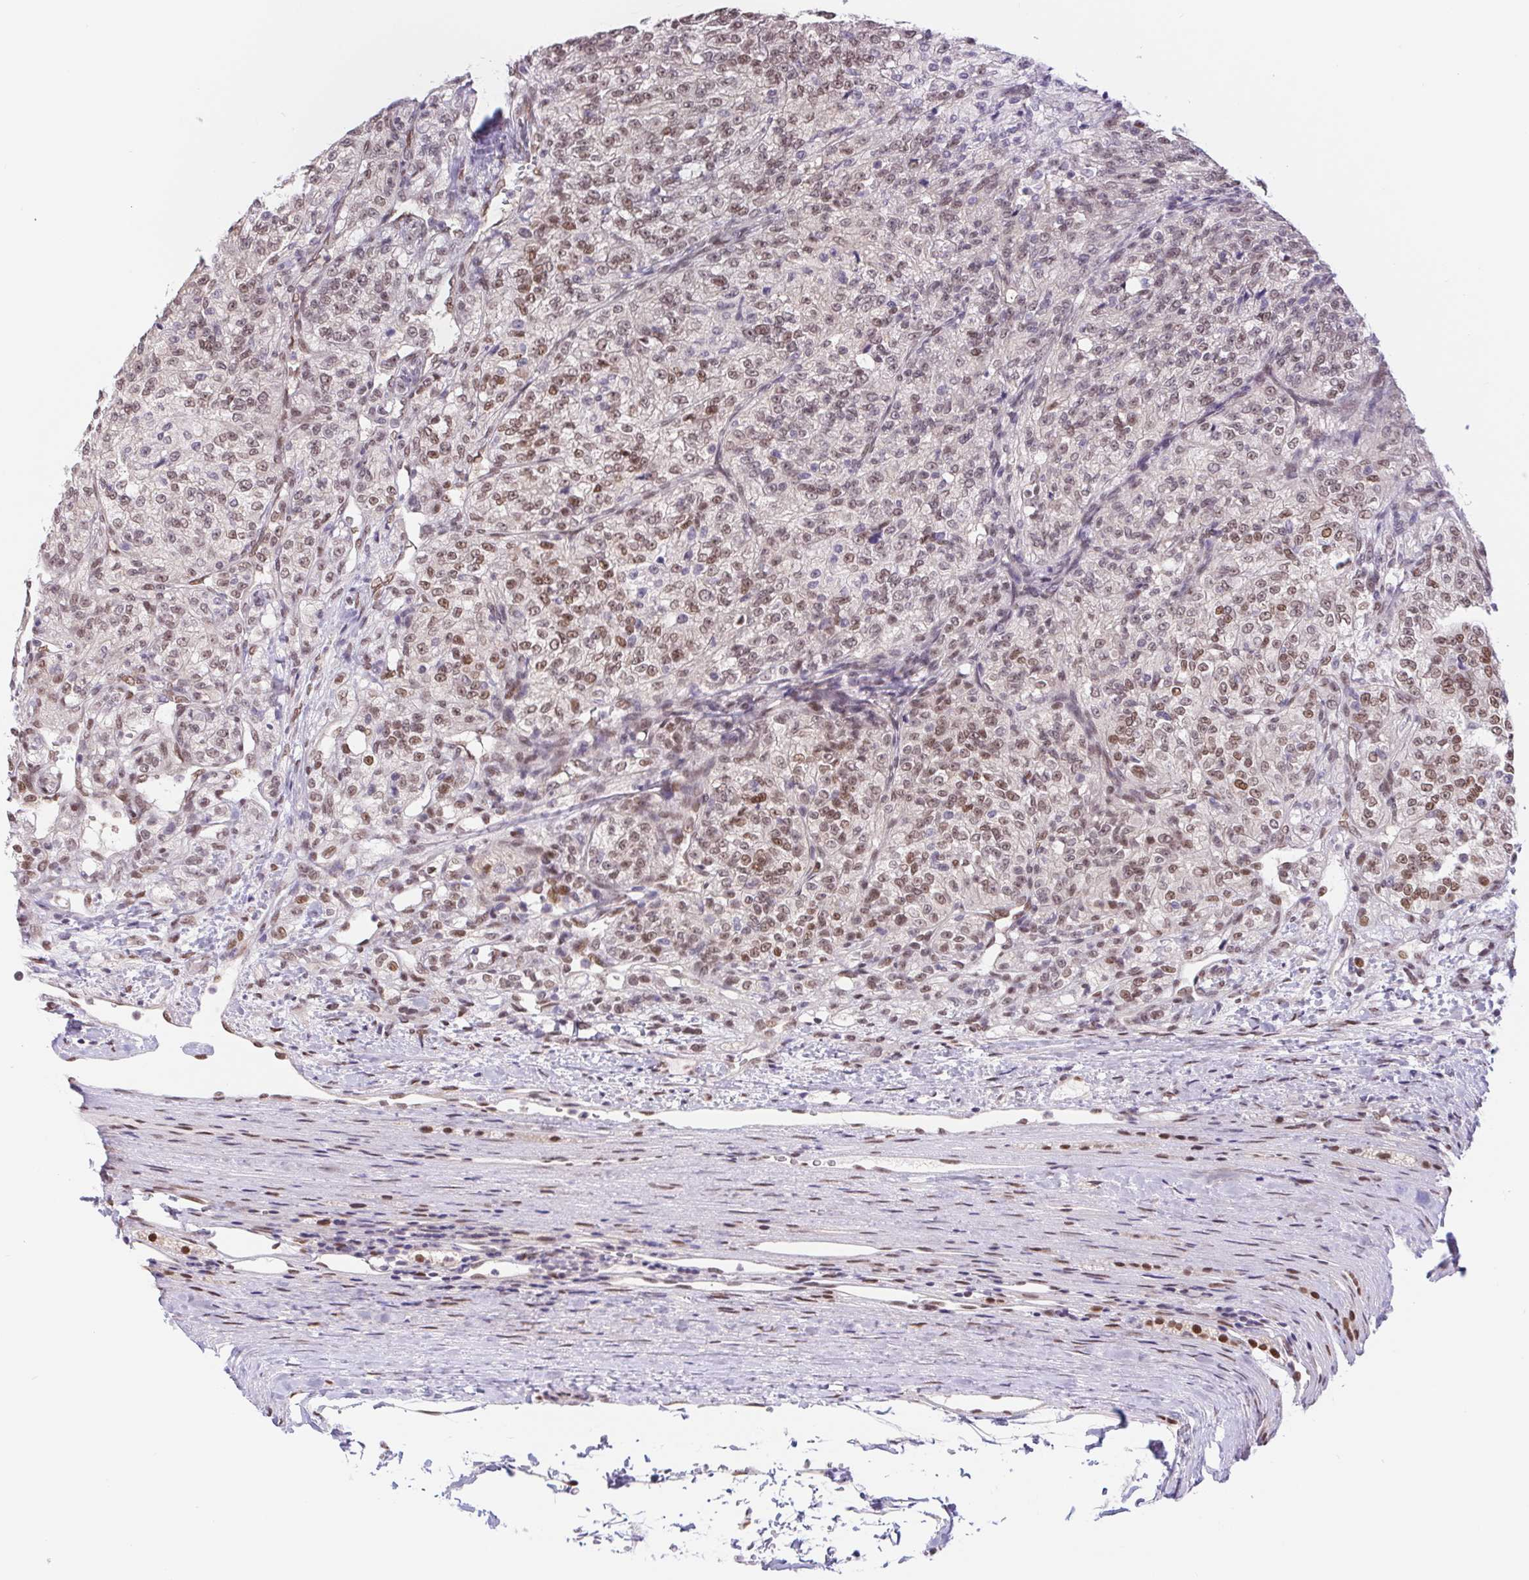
{"staining": {"intensity": "moderate", "quantity": "25%-75%", "location": "nuclear"}, "tissue": "renal cancer", "cell_type": "Tumor cells", "image_type": "cancer", "snomed": [{"axis": "morphology", "description": "Adenocarcinoma, NOS"}, {"axis": "topography", "description": "Kidney"}], "caption": "Tumor cells demonstrate moderate nuclear expression in approximately 25%-75% of cells in adenocarcinoma (renal).", "gene": "CAND1", "patient": {"sex": "female", "age": 63}}